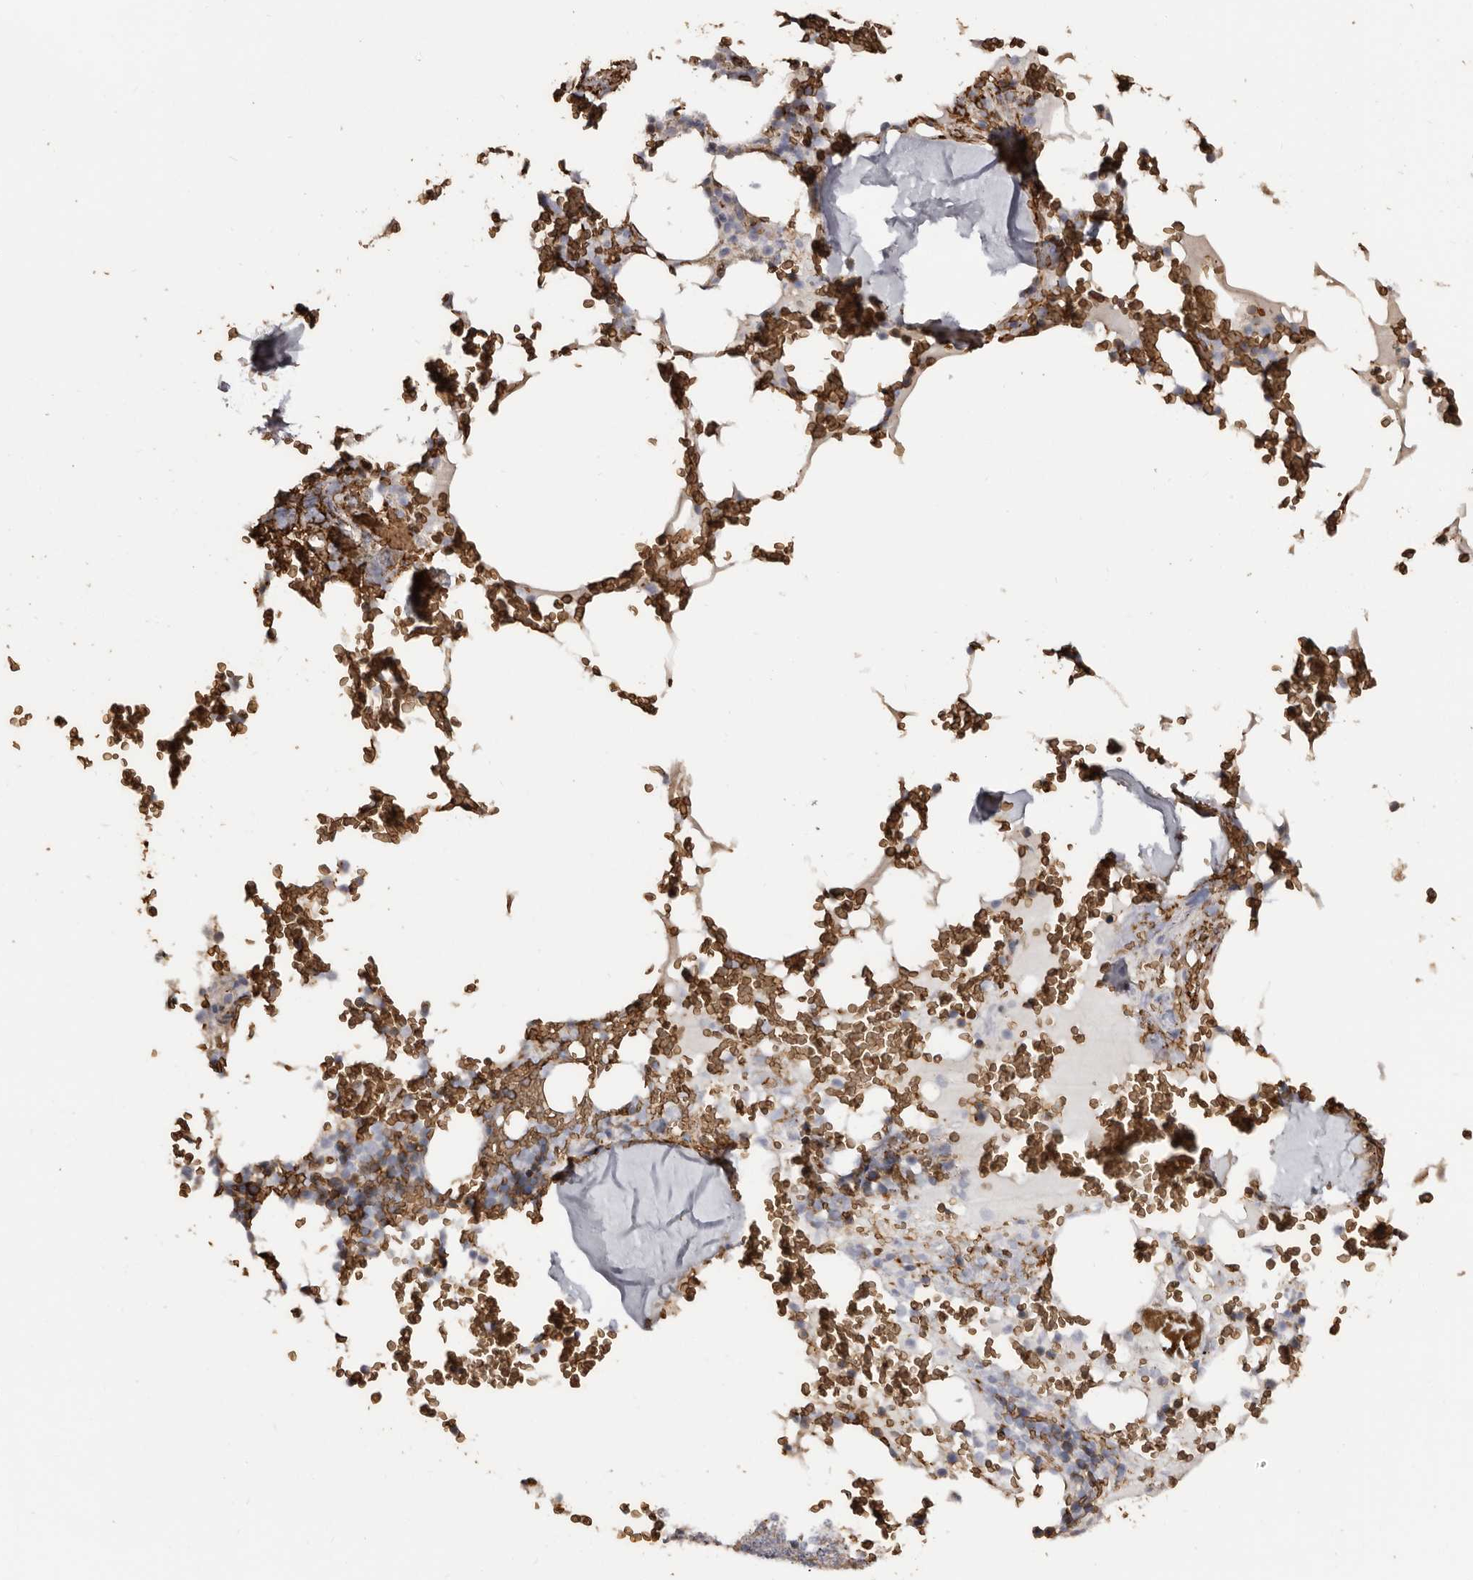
{"staining": {"intensity": "moderate", "quantity": "<25%", "location": "cytoplasmic/membranous"}, "tissue": "bone marrow", "cell_type": "Hematopoietic cells", "image_type": "normal", "snomed": [{"axis": "morphology", "description": "Normal tissue, NOS"}, {"axis": "topography", "description": "Bone marrow"}], "caption": "Immunohistochemistry (DAB) staining of benign bone marrow exhibits moderate cytoplasmic/membranous protein staining in about <25% of hematopoietic cells. (DAB (3,3'-diaminobenzidine) IHC, brown staining for protein, blue staining for nuclei).", "gene": "ENTREP1", "patient": {"sex": "male", "age": 58}}